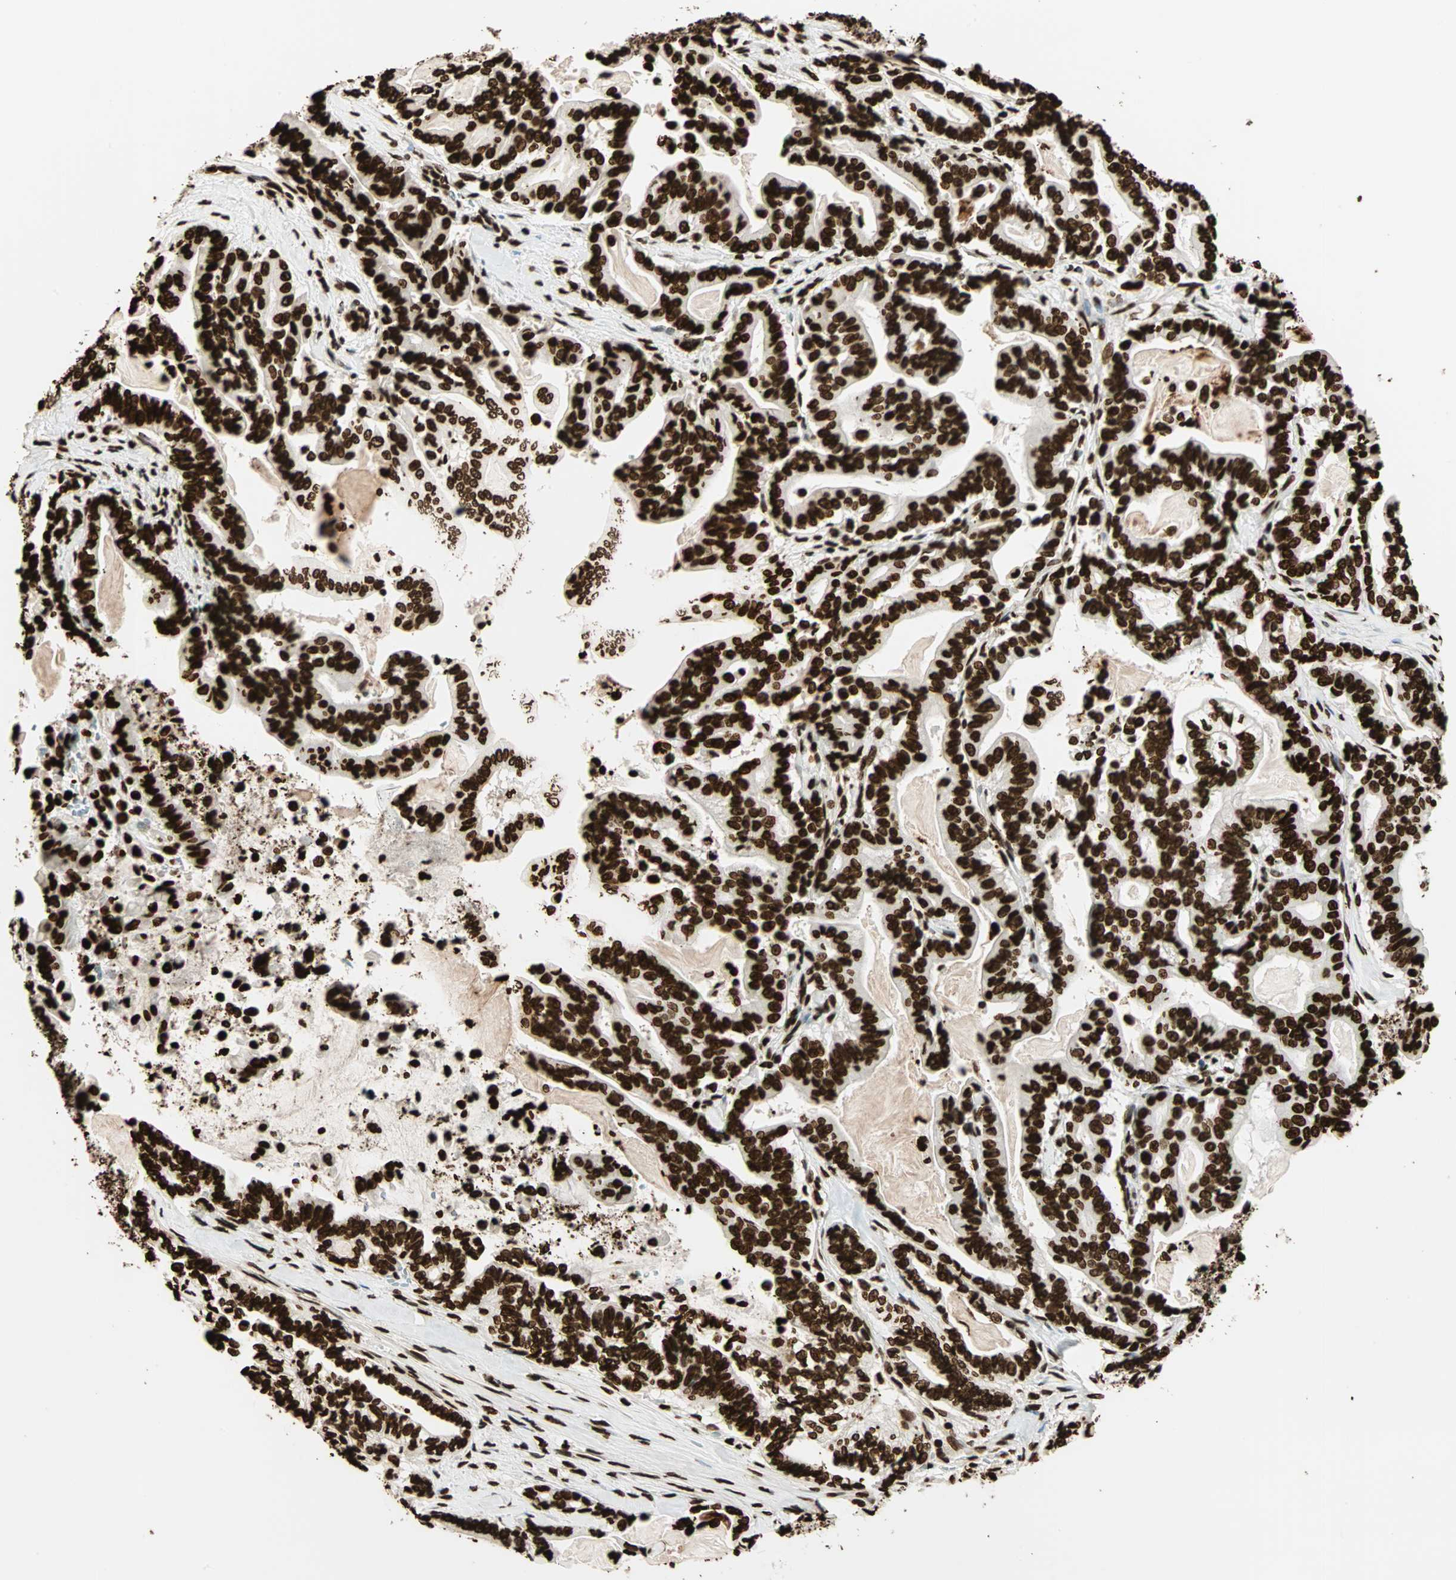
{"staining": {"intensity": "strong", "quantity": ">75%", "location": "nuclear"}, "tissue": "pancreatic cancer", "cell_type": "Tumor cells", "image_type": "cancer", "snomed": [{"axis": "morphology", "description": "Adenocarcinoma, NOS"}, {"axis": "topography", "description": "Pancreas"}], "caption": "Brown immunohistochemical staining in human adenocarcinoma (pancreatic) reveals strong nuclear staining in about >75% of tumor cells.", "gene": "GLI2", "patient": {"sex": "male", "age": 63}}